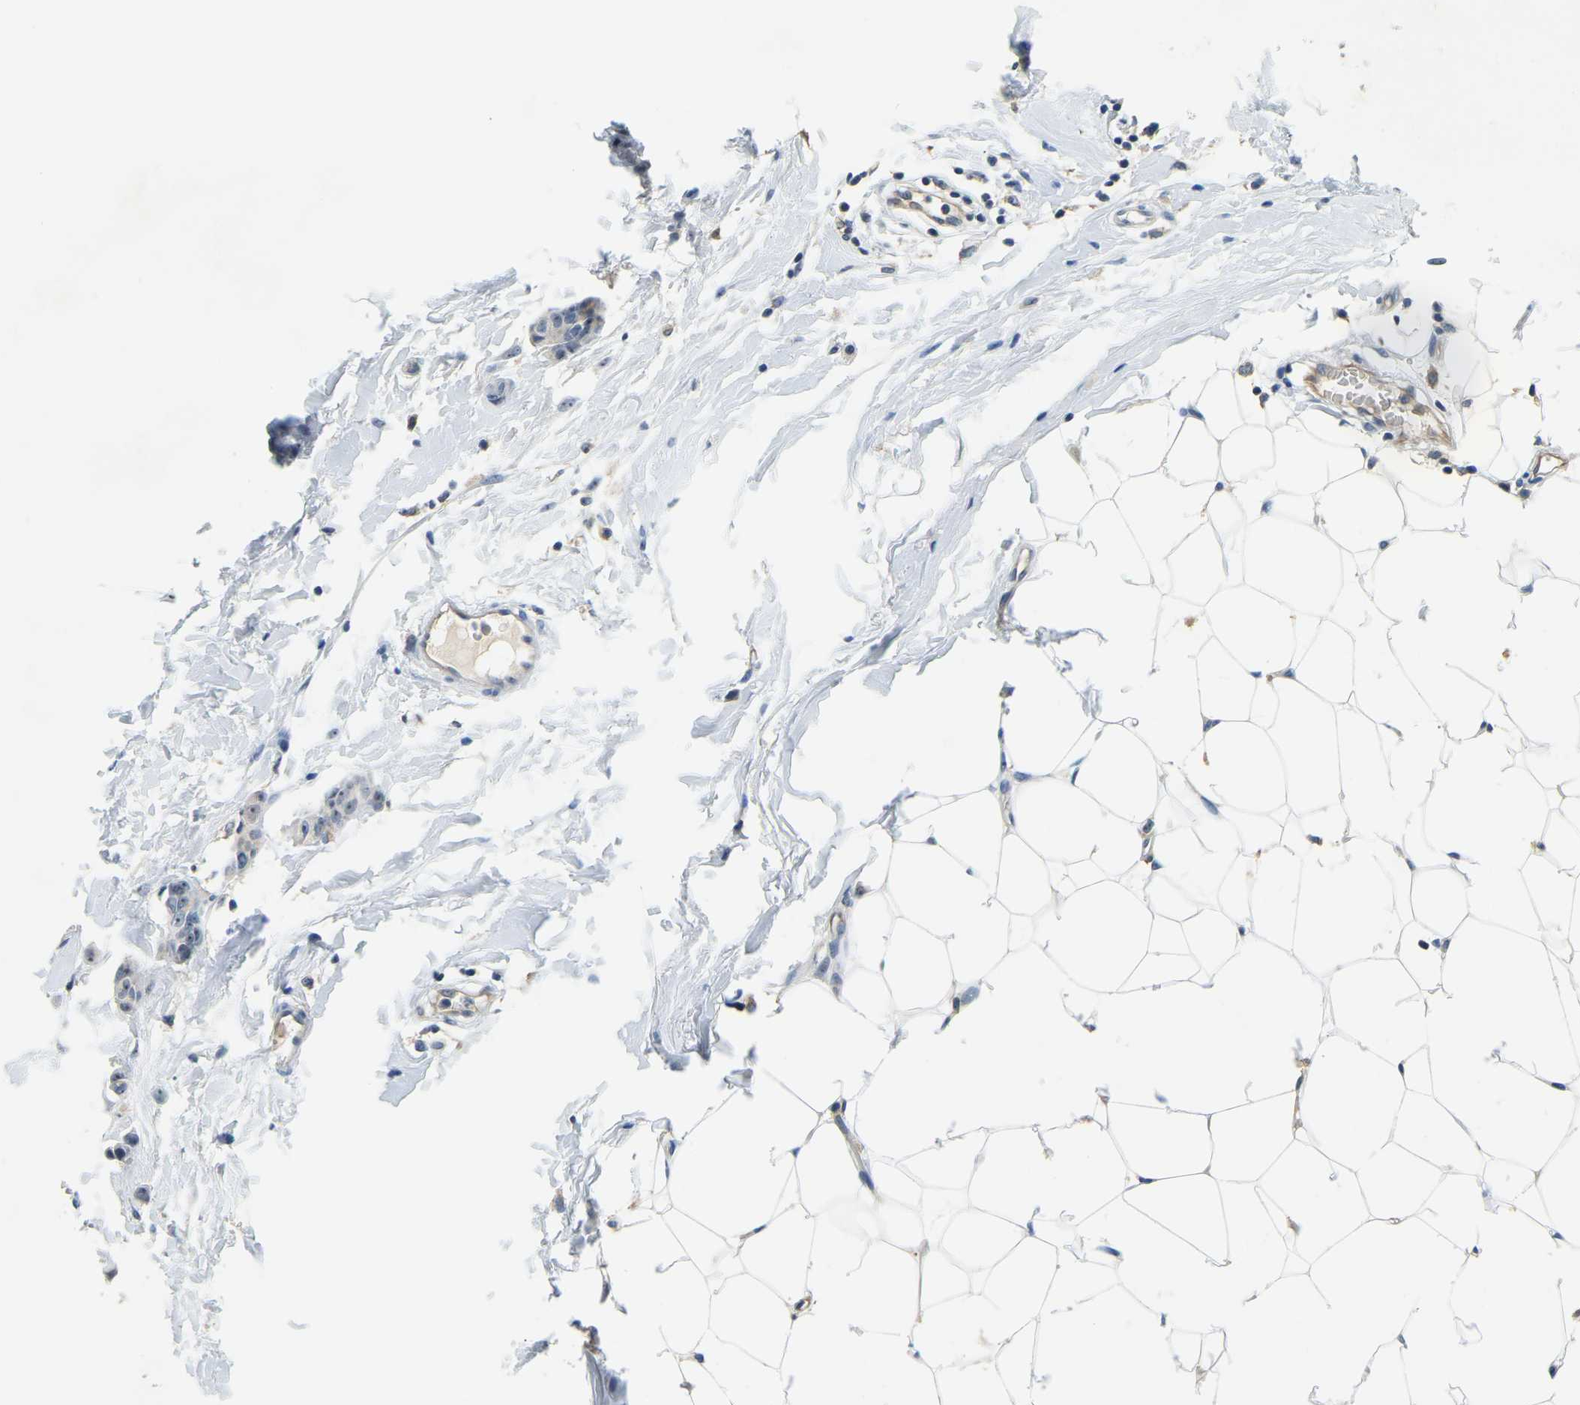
{"staining": {"intensity": "negative", "quantity": "none", "location": "none"}, "tissue": "breast cancer", "cell_type": "Tumor cells", "image_type": "cancer", "snomed": [{"axis": "morphology", "description": "Normal tissue, NOS"}, {"axis": "morphology", "description": "Duct carcinoma"}, {"axis": "topography", "description": "Breast"}], "caption": "Photomicrograph shows no protein expression in tumor cells of invasive ductal carcinoma (breast) tissue. (DAB IHC, high magnification).", "gene": "RRP1", "patient": {"sex": "female", "age": 40}}